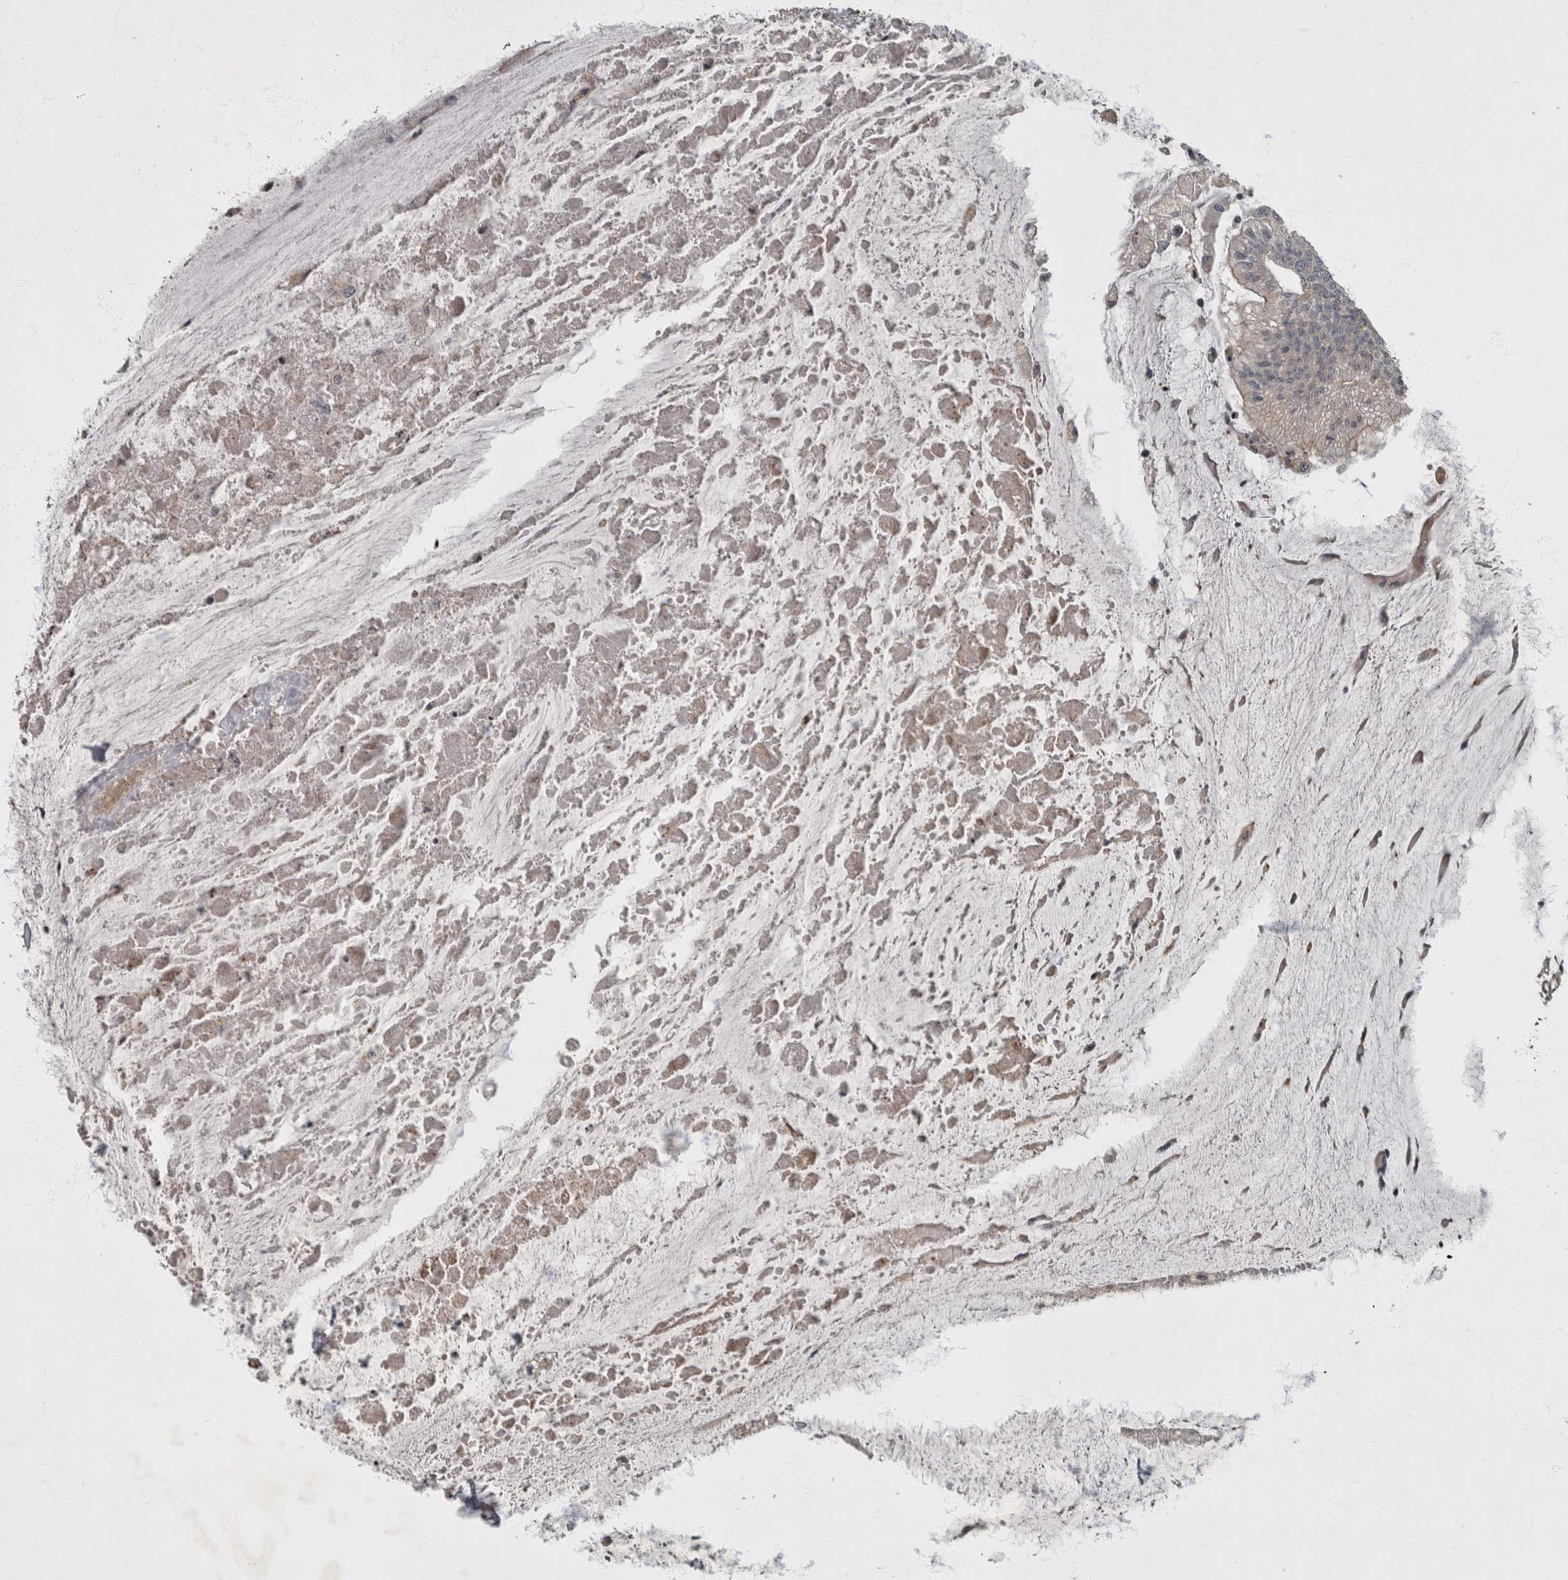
{"staining": {"intensity": "weak", "quantity": "<25%", "location": "cytoplasmic/membranous"}, "tissue": "colorectal cancer", "cell_type": "Tumor cells", "image_type": "cancer", "snomed": [{"axis": "morphology", "description": "Adenoma, NOS"}, {"axis": "morphology", "description": "Adenocarcinoma, NOS"}, {"axis": "topography", "description": "Colon"}], "caption": "Immunohistochemical staining of human colorectal adenoma demonstrates no significant positivity in tumor cells.", "gene": "VEGFD", "patient": {"sex": "male", "age": 79}}